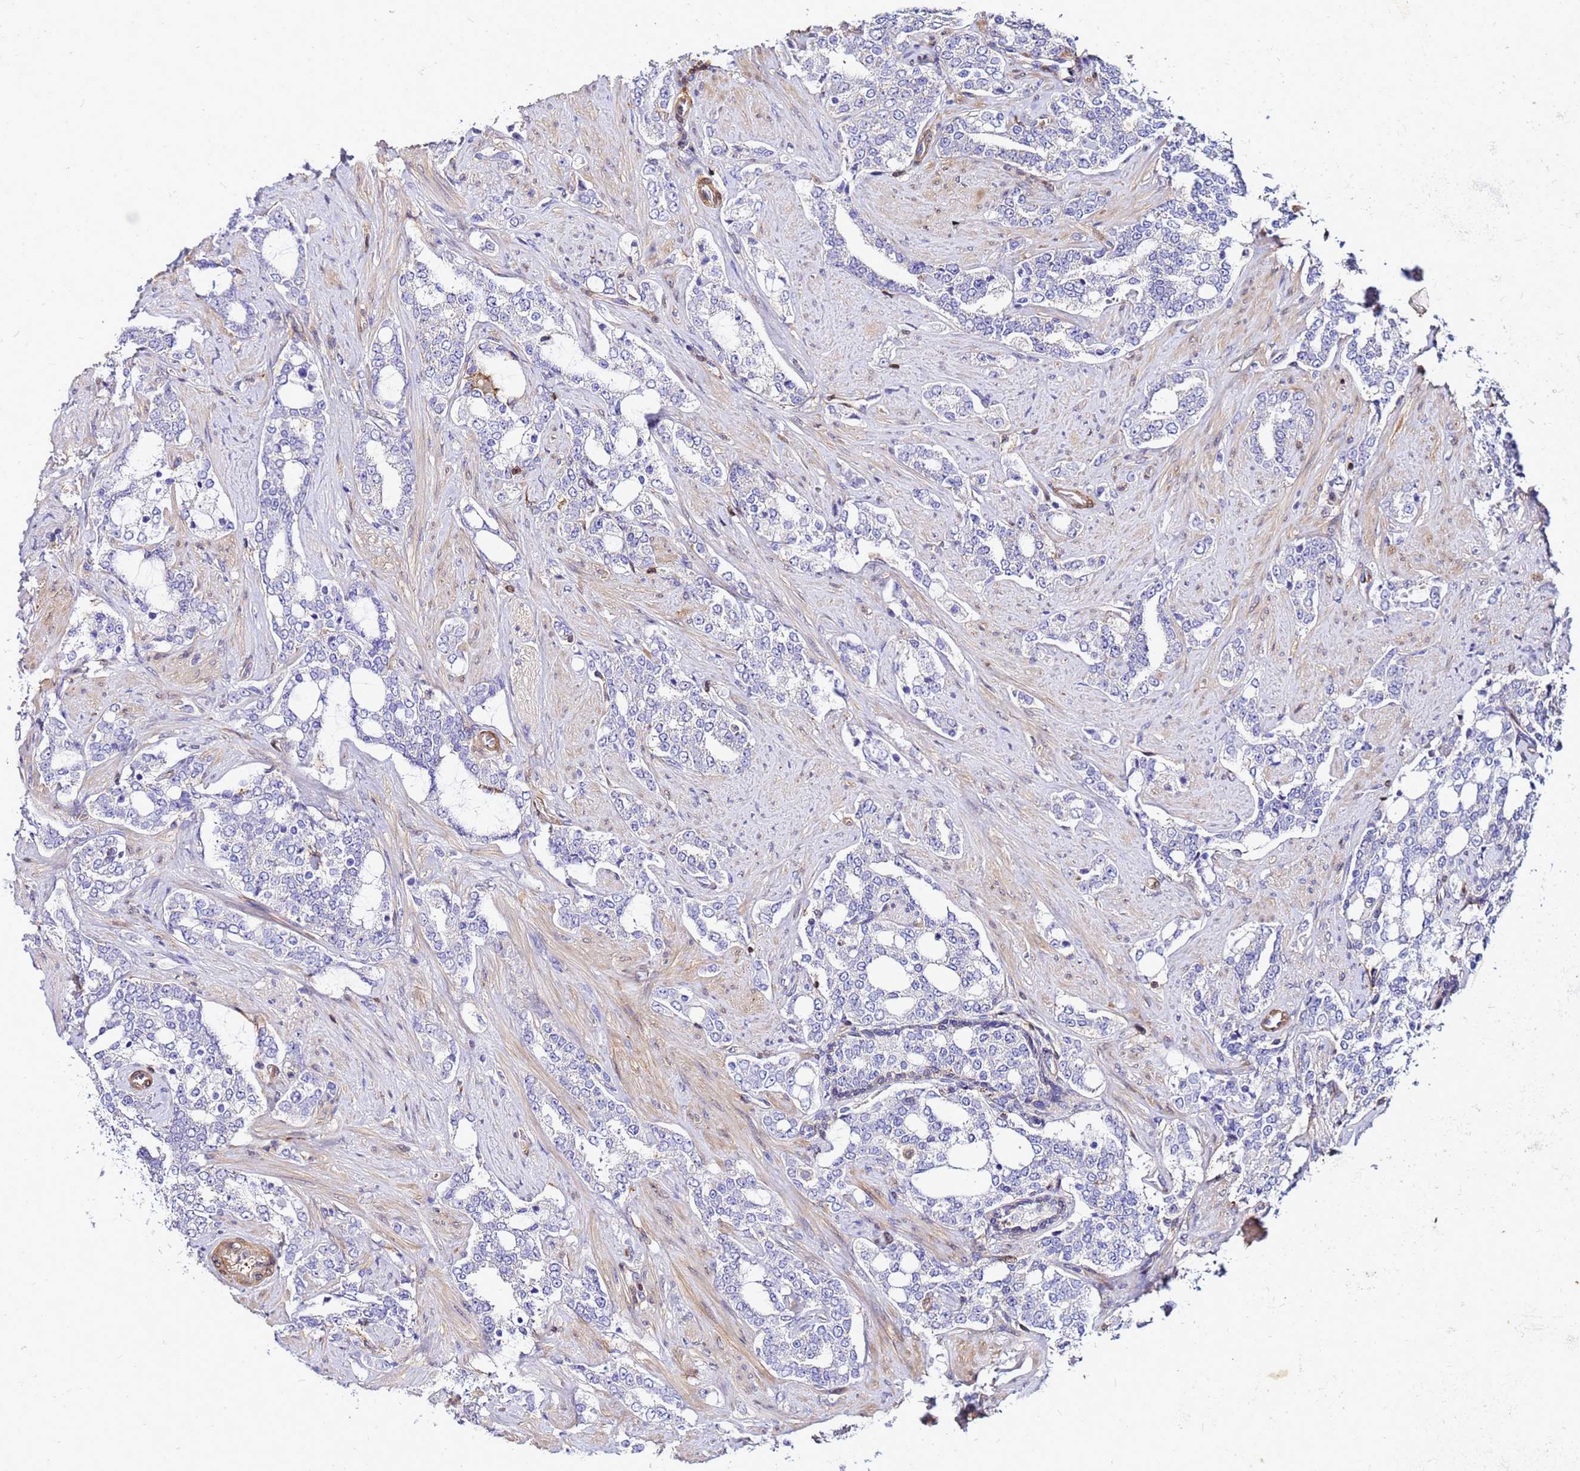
{"staining": {"intensity": "negative", "quantity": "none", "location": "none"}, "tissue": "prostate cancer", "cell_type": "Tumor cells", "image_type": "cancer", "snomed": [{"axis": "morphology", "description": "Adenocarcinoma, High grade"}, {"axis": "topography", "description": "Prostate"}], "caption": "This is a micrograph of immunohistochemistry staining of prostate high-grade adenocarcinoma, which shows no positivity in tumor cells.", "gene": "DBNDD2", "patient": {"sex": "male", "age": 64}}